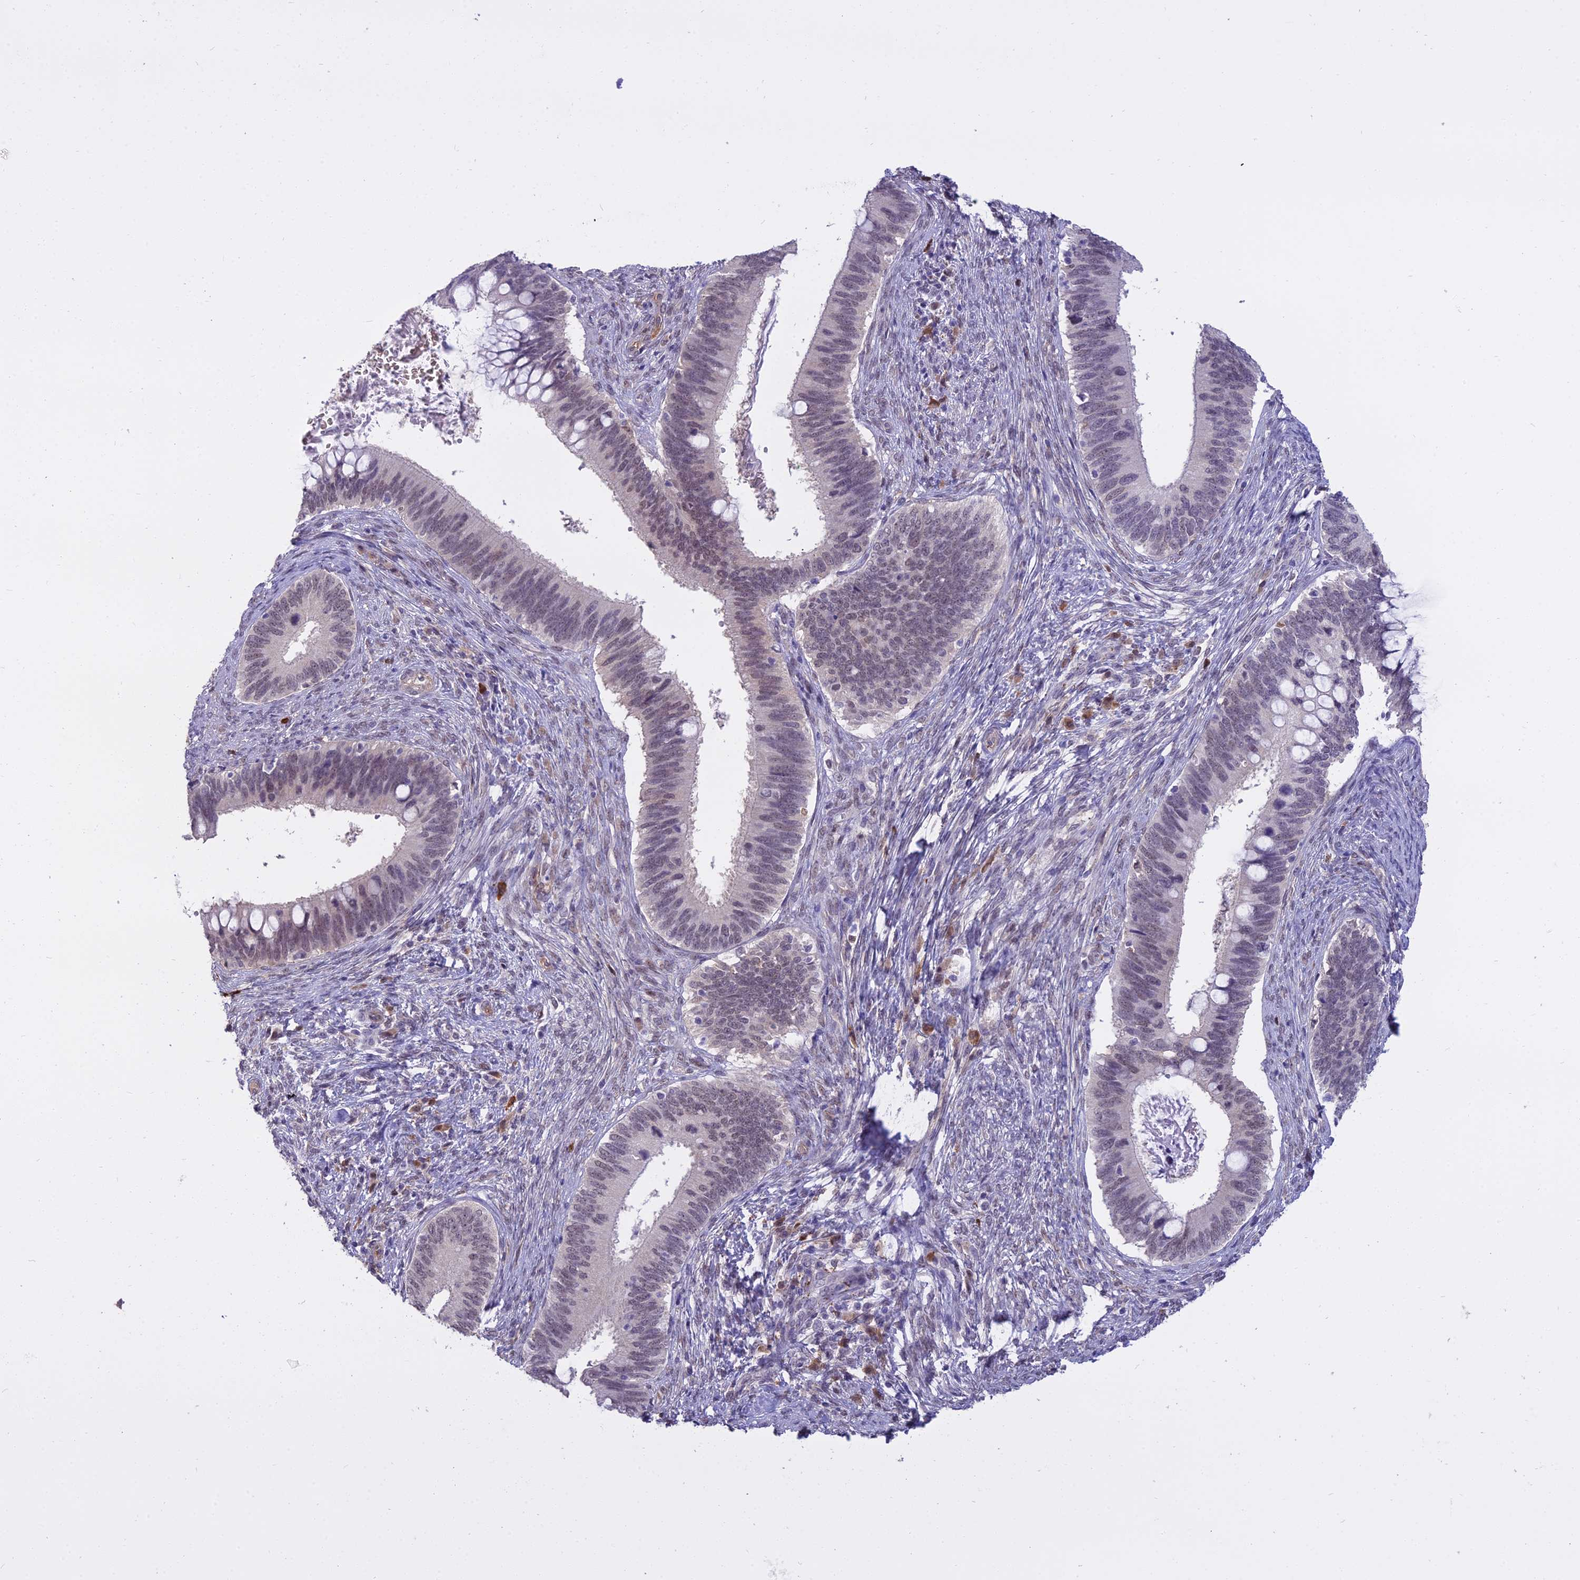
{"staining": {"intensity": "weak", "quantity": "<25%", "location": "nuclear"}, "tissue": "cervical cancer", "cell_type": "Tumor cells", "image_type": "cancer", "snomed": [{"axis": "morphology", "description": "Adenocarcinoma, NOS"}, {"axis": "topography", "description": "Cervix"}], "caption": "Adenocarcinoma (cervical) was stained to show a protein in brown. There is no significant expression in tumor cells.", "gene": "BLNK", "patient": {"sex": "female", "age": 42}}